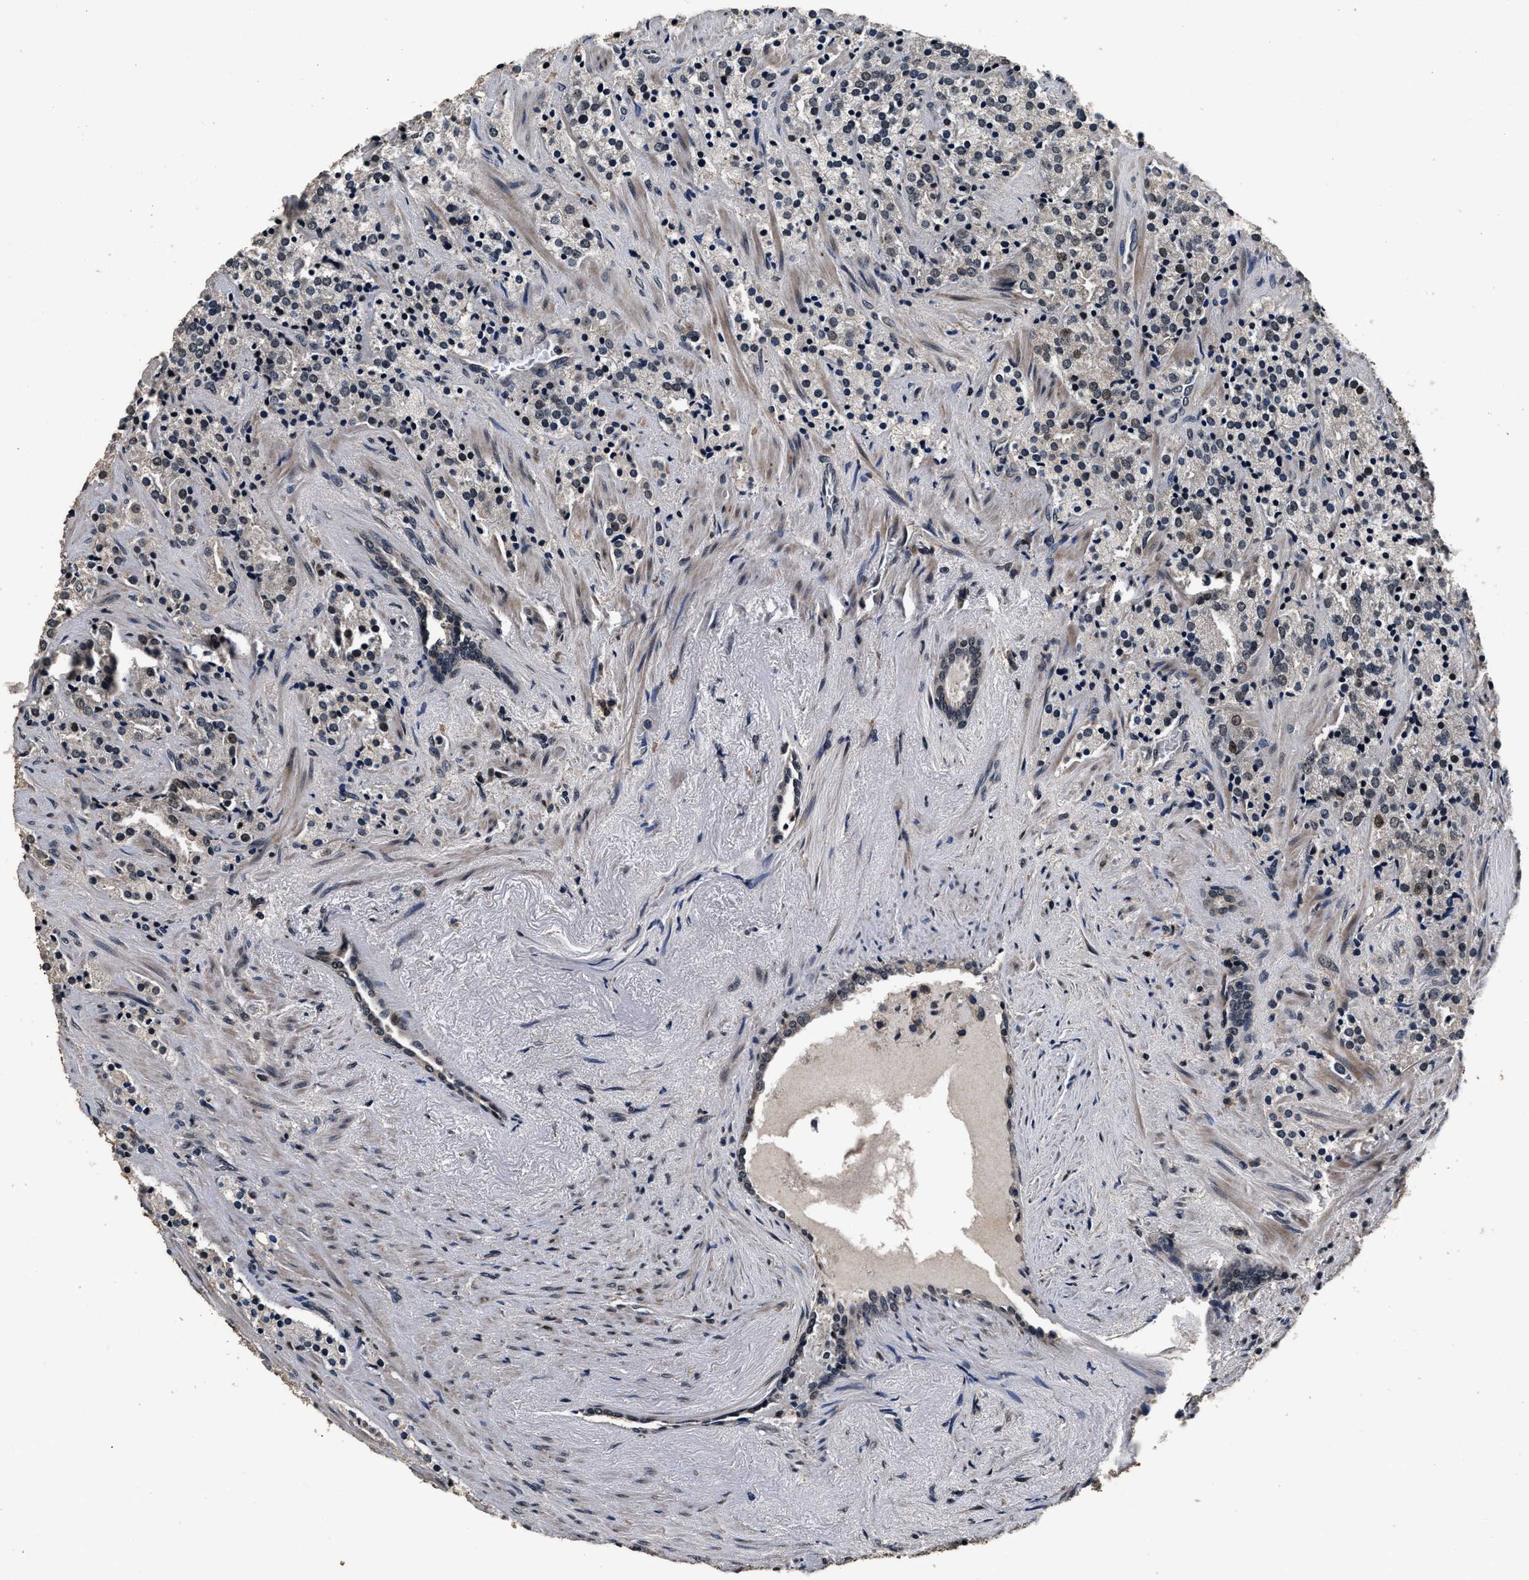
{"staining": {"intensity": "moderate", "quantity": "25%-75%", "location": "nuclear"}, "tissue": "prostate cancer", "cell_type": "Tumor cells", "image_type": "cancer", "snomed": [{"axis": "morphology", "description": "Adenocarcinoma, High grade"}, {"axis": "topography", "description": "Prostate"}], "caption": "This image exhibits prostate high-grade adenocarcinoma stained with IHC to label a protein in brown. The nuclear of tumor cells show moderate positivity for the protein. Nuclei are counter-stained blue.", "gene": "CSTF1", "patient": {"sex": "male", "age": 71}}